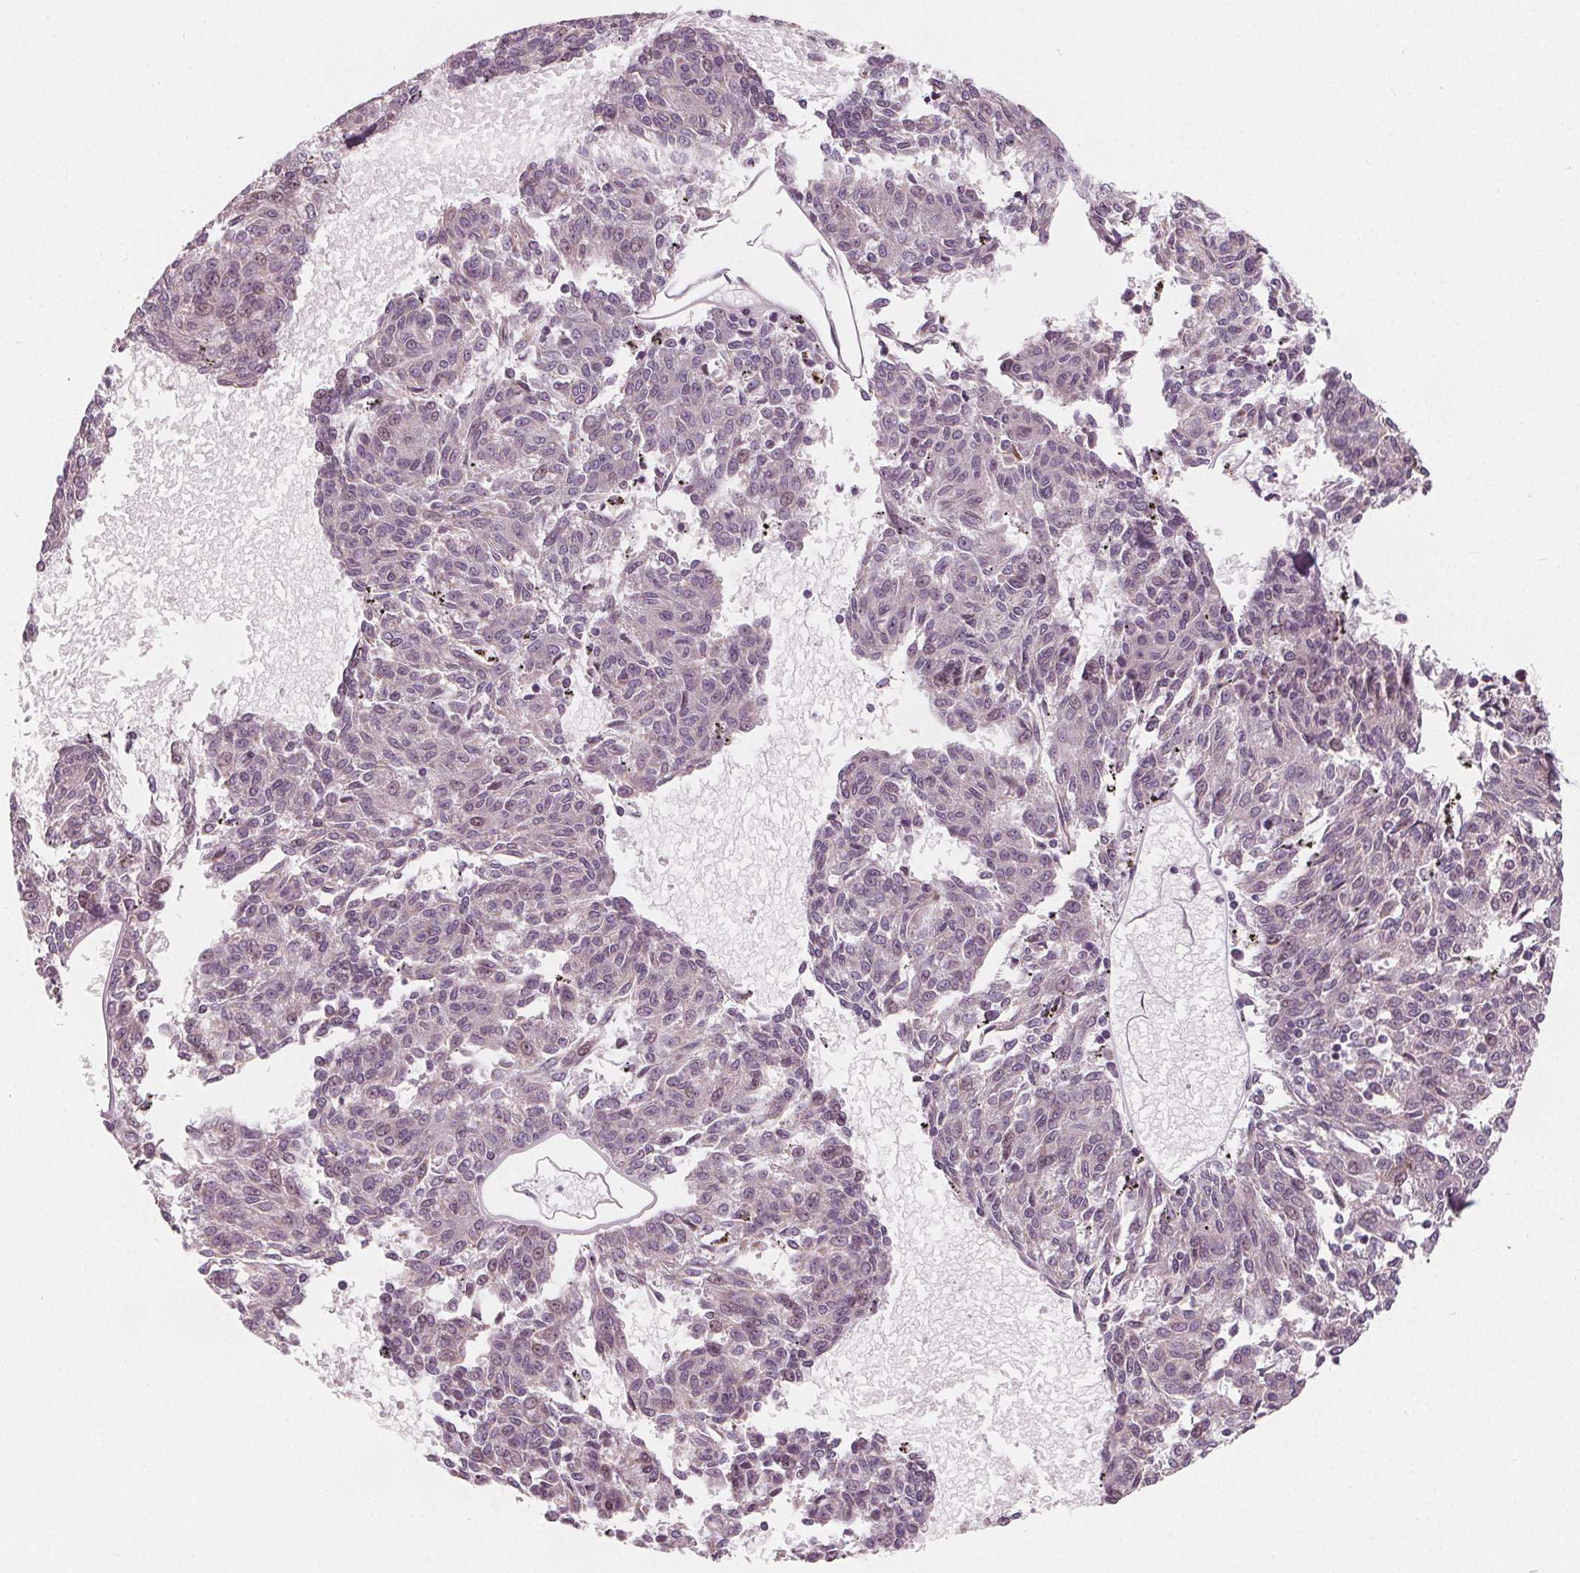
{"staining": {"intensity": "negative", "quantity": "none", "location": "none"}, "tissue": "melanoma", "cell_type": "Tumor cells", "image_type": "cancer", "snomed": [{"axis": "morphology", "description": "Malignant melanoma, NOS"}, {"axis": "topography", "description": "Skin"}], "caption": "This is an immunohistochemistry (IHC) micrograph of malignant melanoma. There is no expression in tumor cells.", "gene": "NUP210L", "patient": {"sex": "female", "age": 72}}